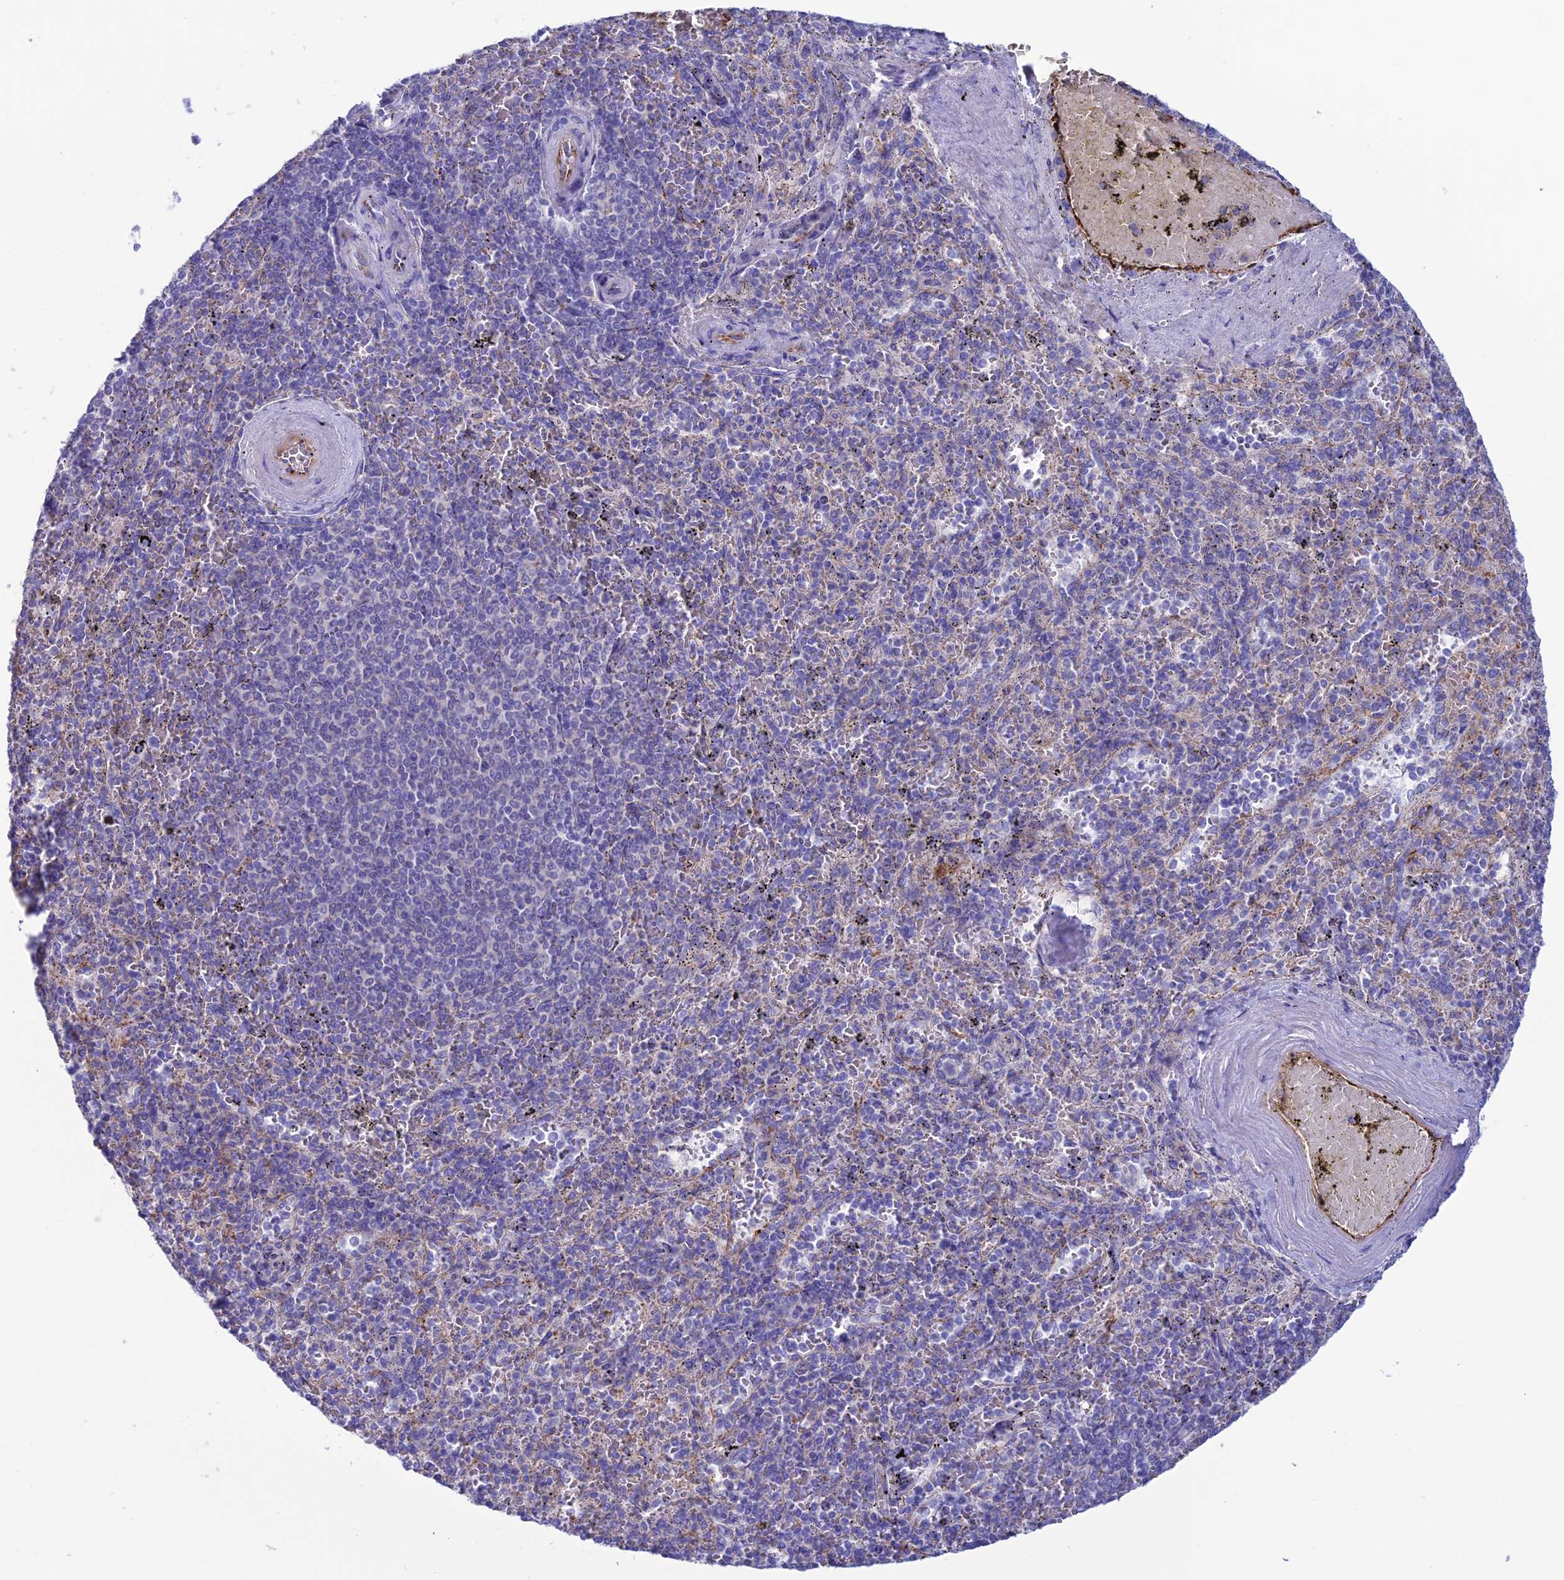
{"staining": {"intensity": "negative", "quantity": "none", "location": "none"}, "tissue": "spleen", "cell_type": "Cells in red pulp", "image_type": "normal", "snomed": [{"axis": "morphology", "description": "Normal tissue, NOS"}, {"axis": "topography", "description": "Spleen"}], "caption": "An image of human spleen is negative for staining in cells in red pulp. (DAB immunohistochemistry (IHC), high magnification).", "gene": "CDC42EP5", "patient": {"sex": "male", "age": 82}}